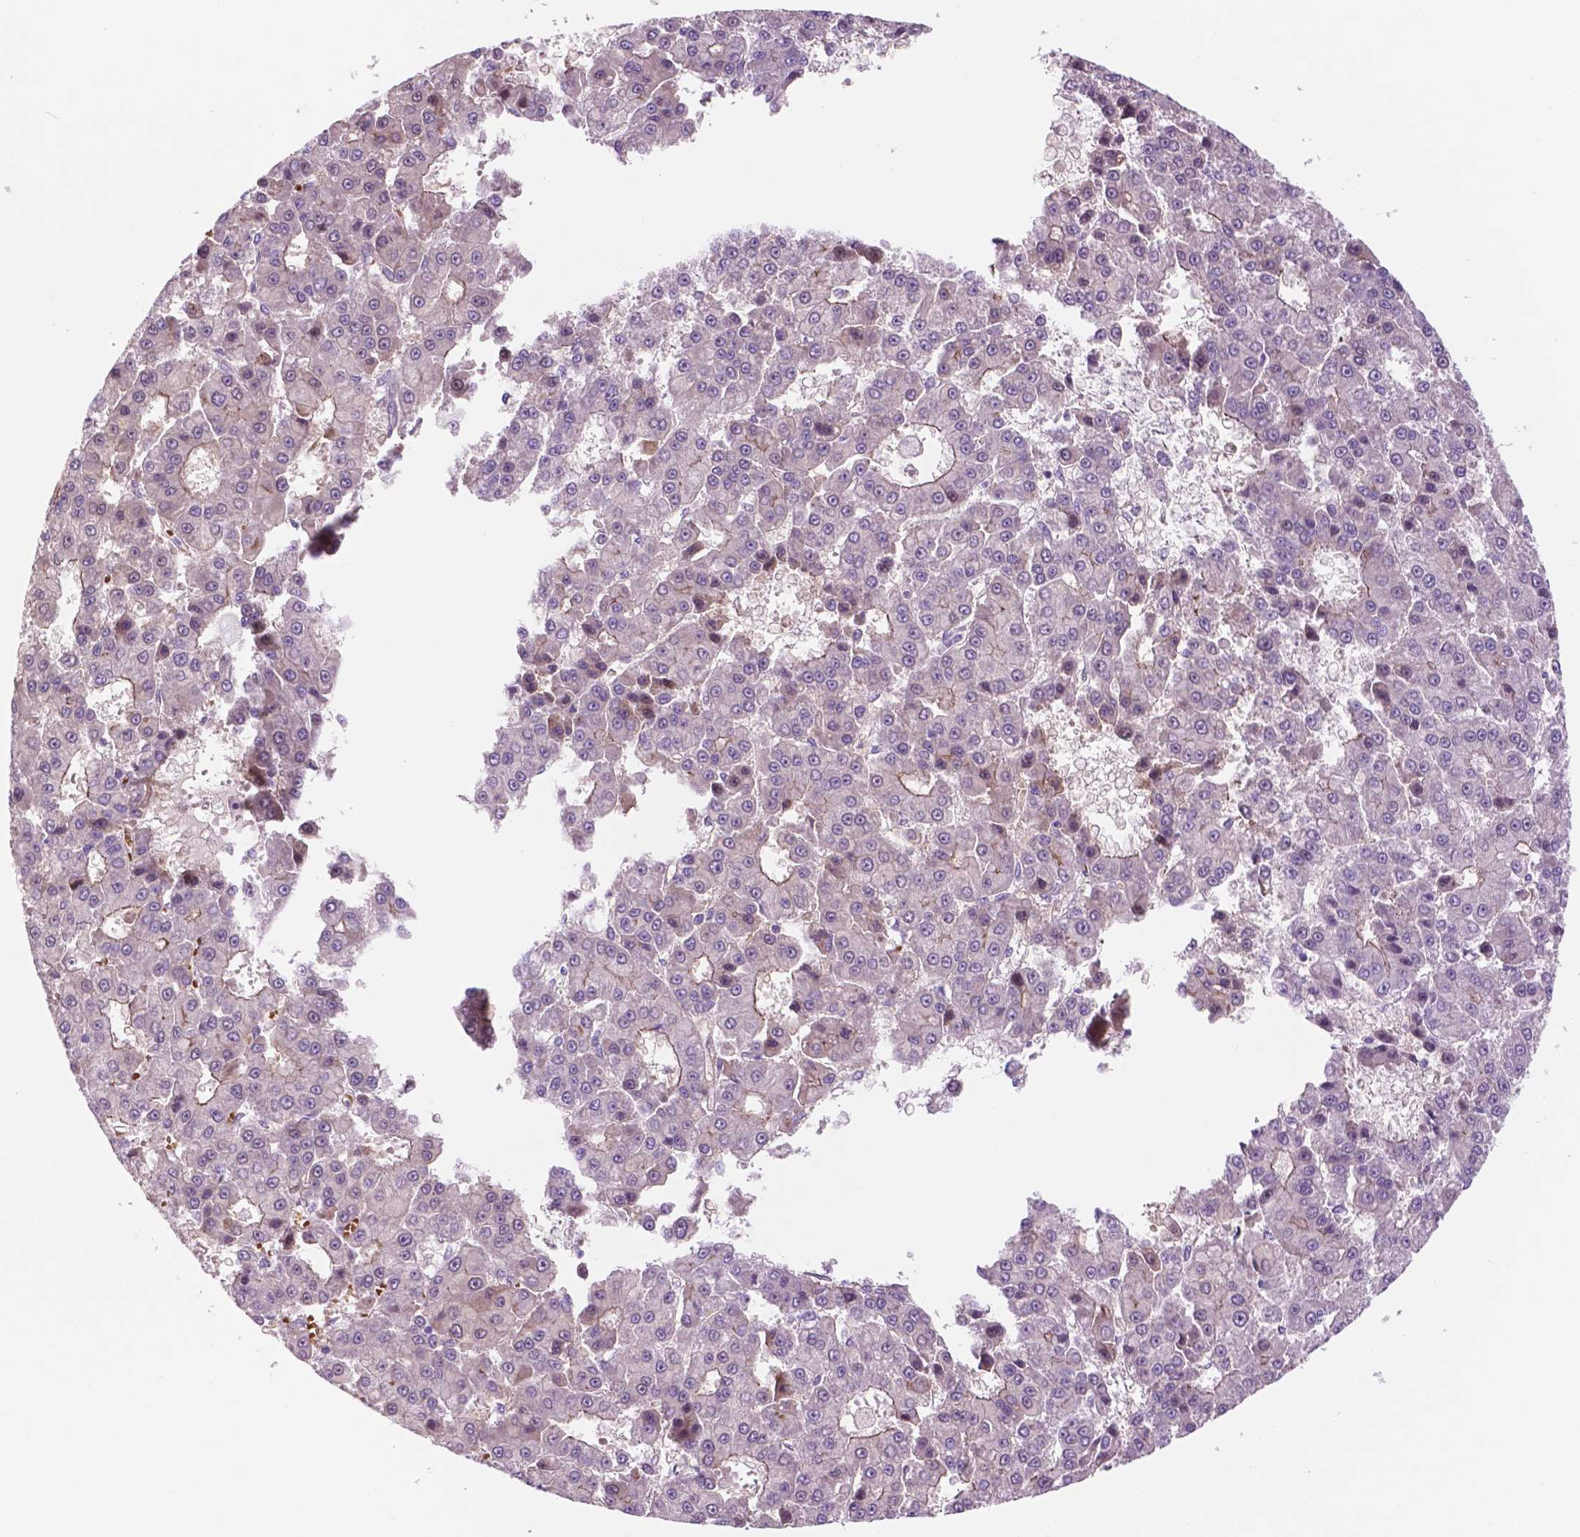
{"staining": {"intensity": "weak", "quantity": "<25%", "location": "cytoplasmic/membranous"}, "tissue": "liver cancer", "cell_type": "Tumor cells", "image_type": "cancer", "snomed": [{"axis": "morphology", "description": "Carcinoma, Hepatocellular, NOS"}, {"axis": "topography", "description": "Liver"}], "caption": "High power microscopy micrograph of an immunohistochemistry image of liver cancer (hepatocellular carcinoma), revealing no significant staining in tumor cells. The staining was performed using DAB to visualize the protein expression in brown, while the nuclei were stained in blue with hematoxylin (Magnification: 20x).", "gene": "RND3", "patient": {"sex": "male", "age": 70}}